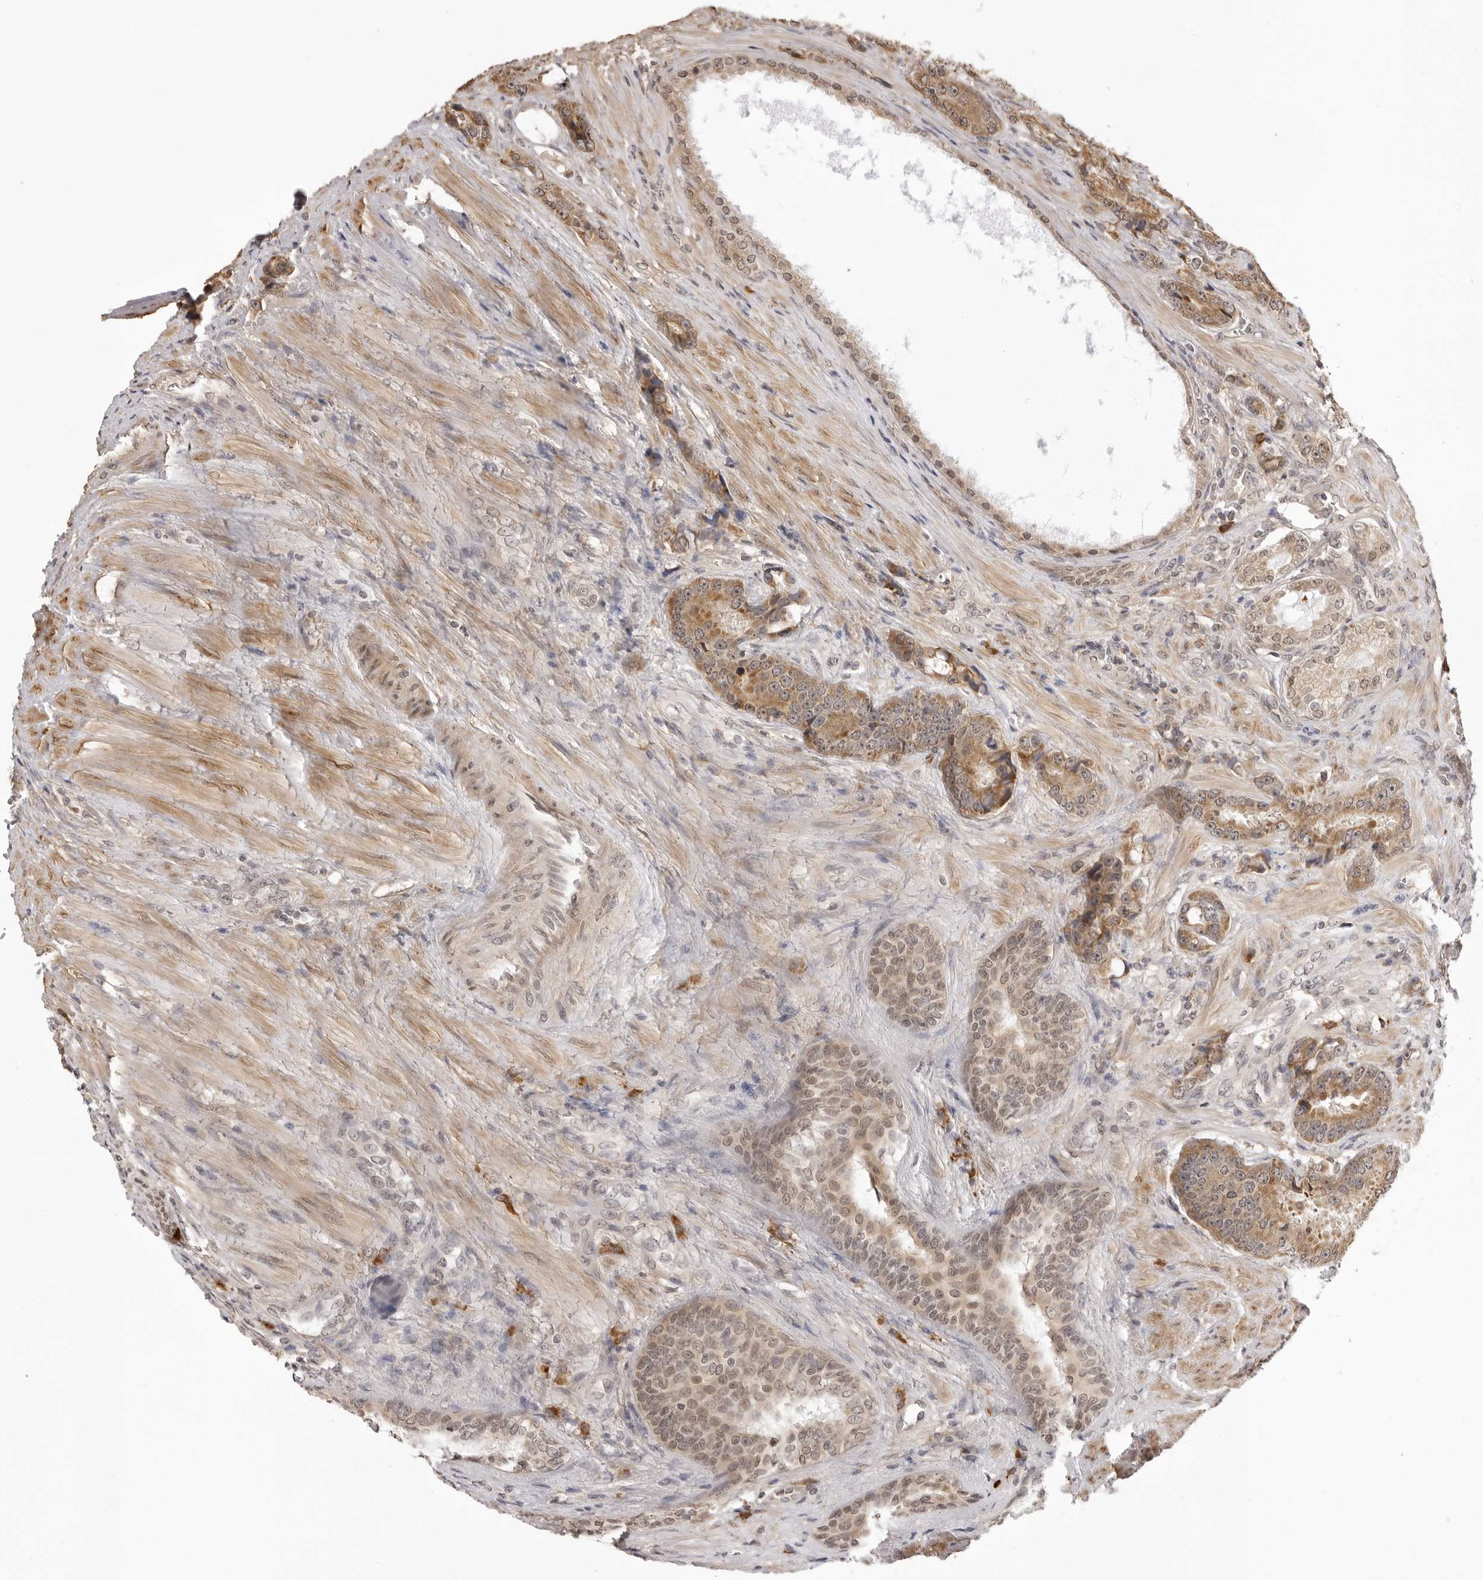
{"staining": {"intensity": "moderate", "quantity": ">75%", "location": "cytoplasmic/membranous"}, "tissue": "prostate cancer", "cell_type": "Tumor cells", "image_type": "cancer", "snomed": [{"axis": "morphology", "description": "Adenocarcinoma, High grade"}, {"axis": "topography", "description": "Prostate"}], "caption": "Protein expression analysis of human prostate cancer reveals moderate cytoplasmic/membranous staining in about >75% of tumor cells.", "gene": "ZC3H11A", "patient": {"sex": "male", "age": 60}}